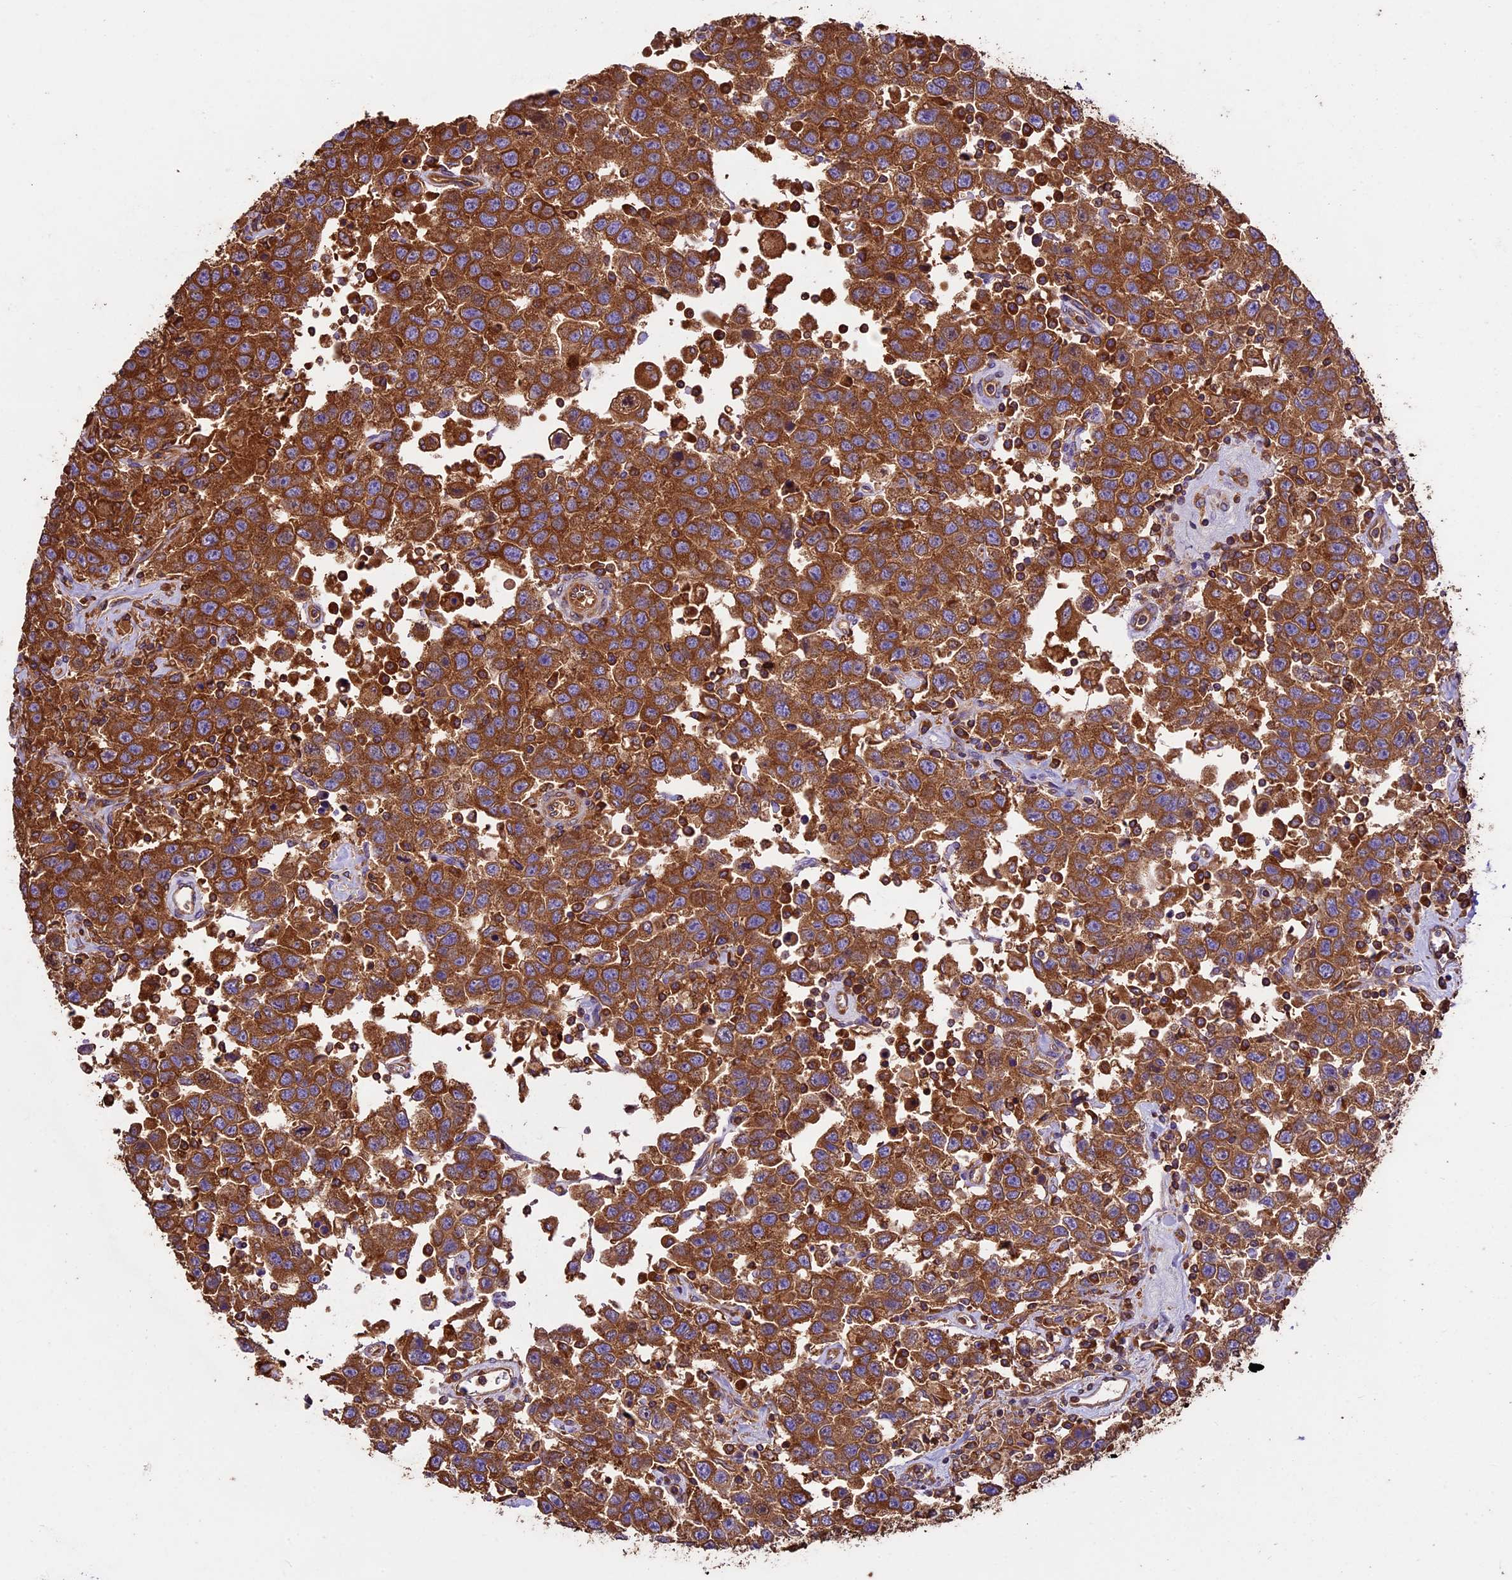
{"staining": {"intensity": "strong", "quantity": ">75%", "location": "cytoplasmic/membranous"}, "tissue": "testis cancer", "cell_type": "Tumor cells", "image_type": "cancer", "snomed": [{"axis": "morphology", "description": "Seminoma, NOS"}, {"axis": "topography", "description": "Testis"}], "caption": "Immunohistochemical staining of testis seminoma reveals high levels of strong cytoplasmic/membranous positivity in about >75% of tumor cells.", "gene": "KARS1", "patient": {"sex": "male", "age": 41}}